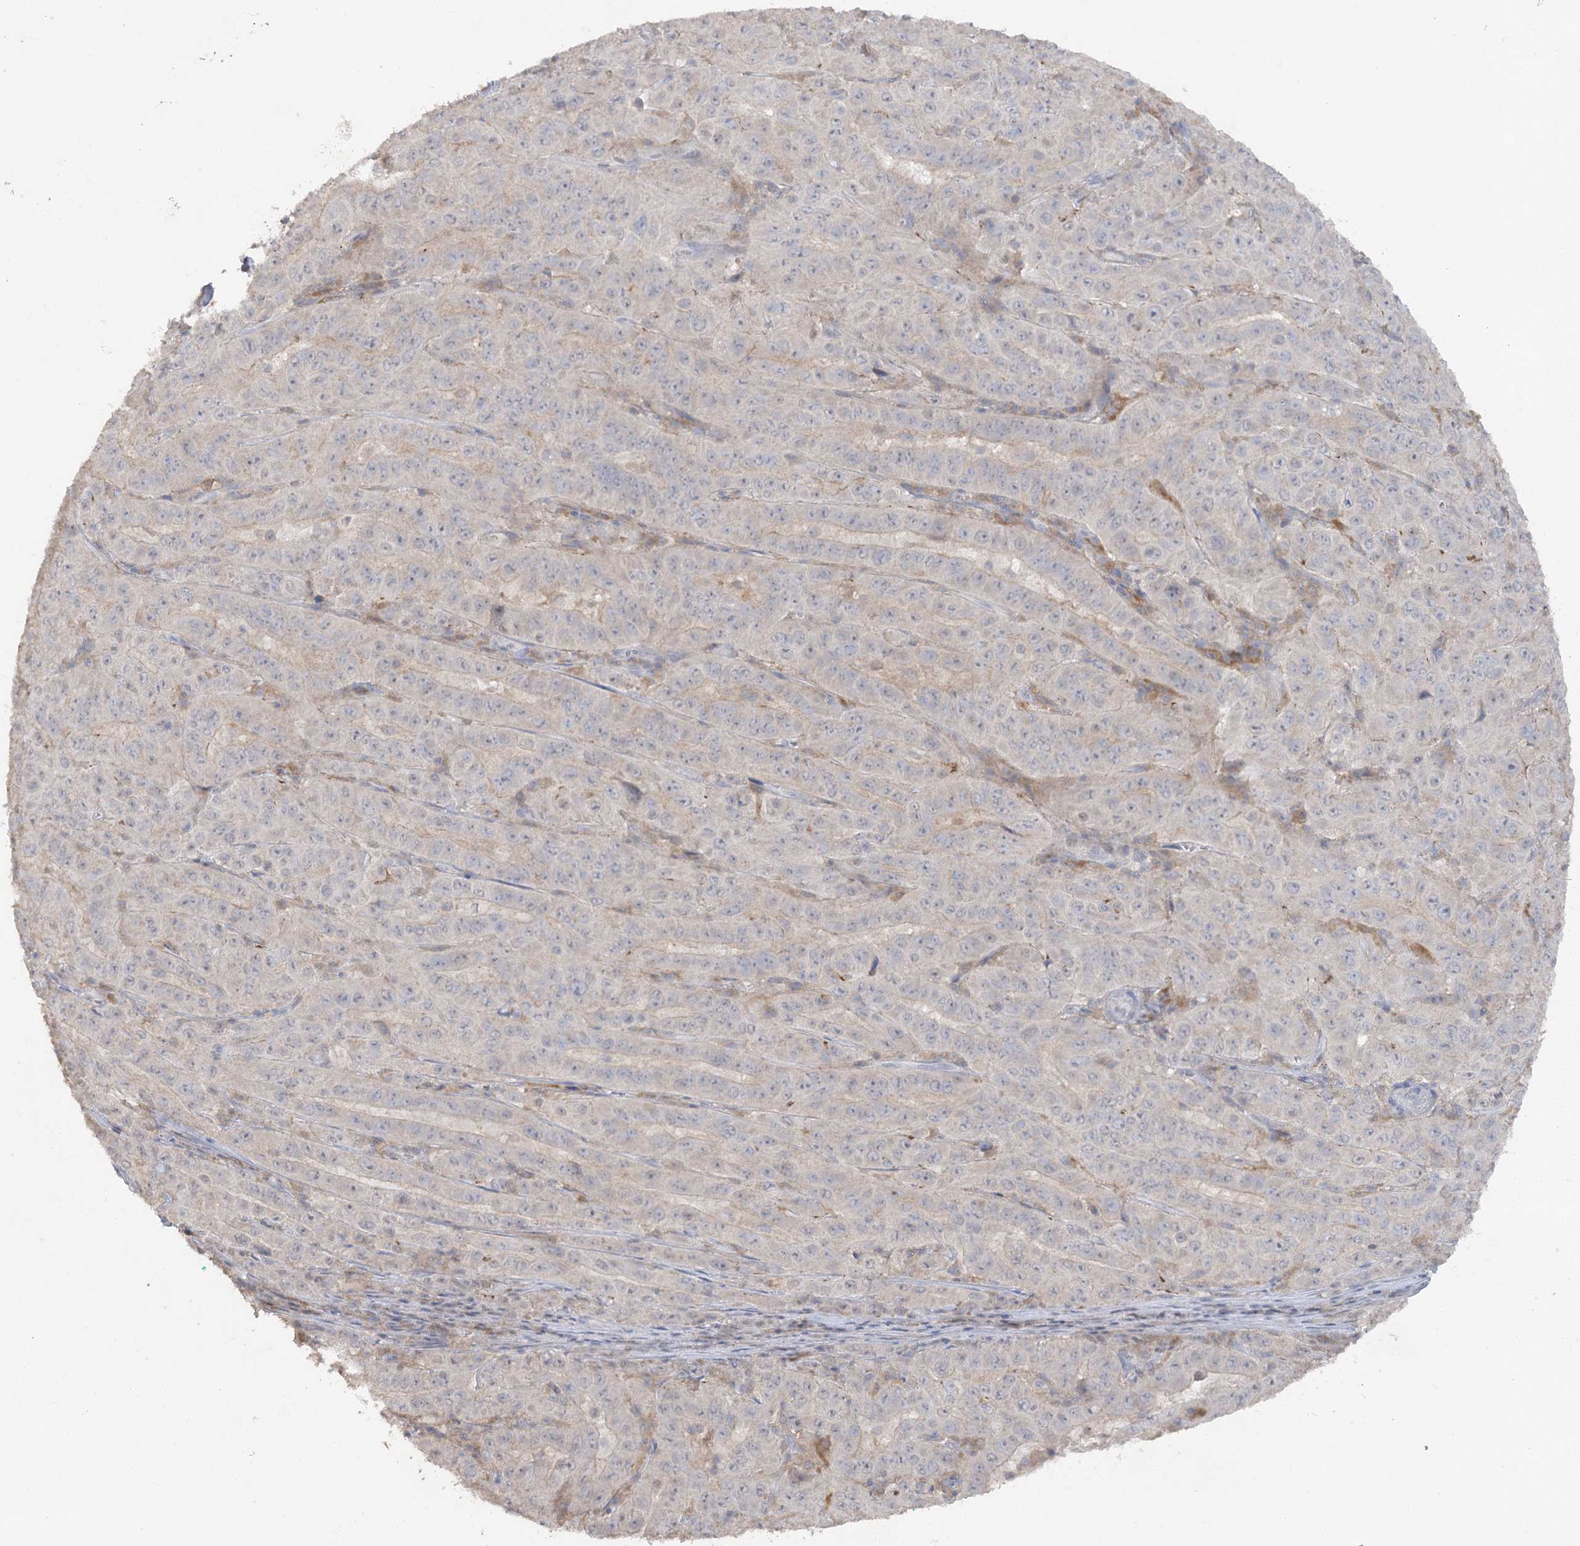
{"staining": {"intensity": "negative", "quantity": "none", "location": "none"}, "tissue": "pancreatic cancer", "cell_type": "Tumor cells", "image_type": "cancer", "snomed": [{"axis": "morphology", "description": "Adenocarcinoma, NOS"}, {"axis": "topography", "description": "Pancreas"}], "caption": "Immunohistochemical staining of pancreatic cancer (adenocarcinoma) exhibits no significant staining in tumor cells.", "gene": "TRAF3IP1", "patient": {"sex": "male", "age": 63}}